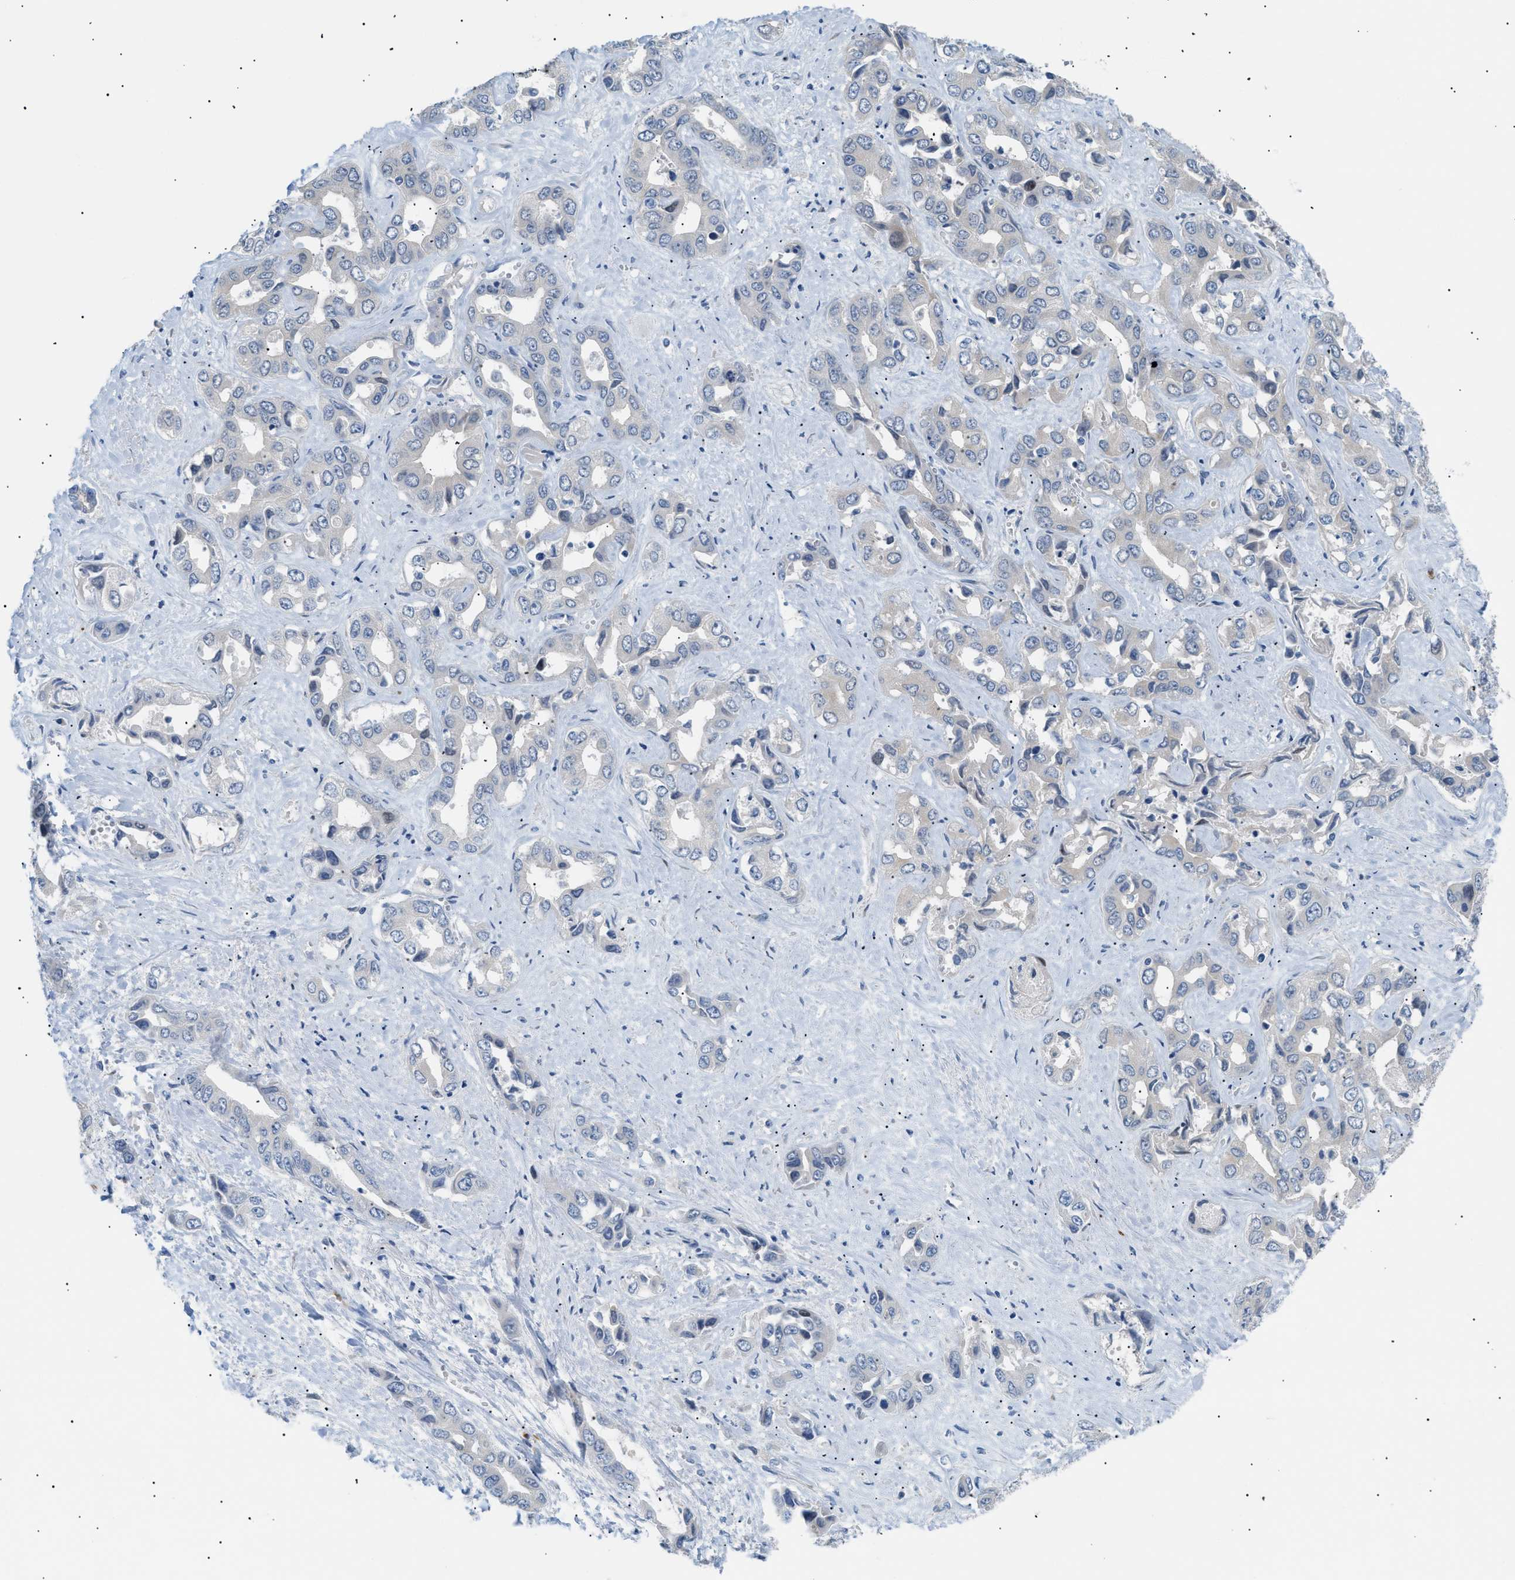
{"staining": {"intensity": "negative", "quantity": "none", "location": "none"}, "tissue": "liver cancer", "cell_type": "Tumor cells", "image_type": "cancer", "snomed": [{"axis": "morphology", "description": "Cholangiocarcinoma"}, {"axis": "topography", "description": "Liver"}], "caption": "Immunohistochemical staining of liver cholangiocarcinoma reveals no significant positivity in tumor cells. (Brightfield microscopy of DAB immunohistochemistry (IHC) at high magnification).", "gene": "ICA1", "patient": {"sex": "female", "age": 52}}